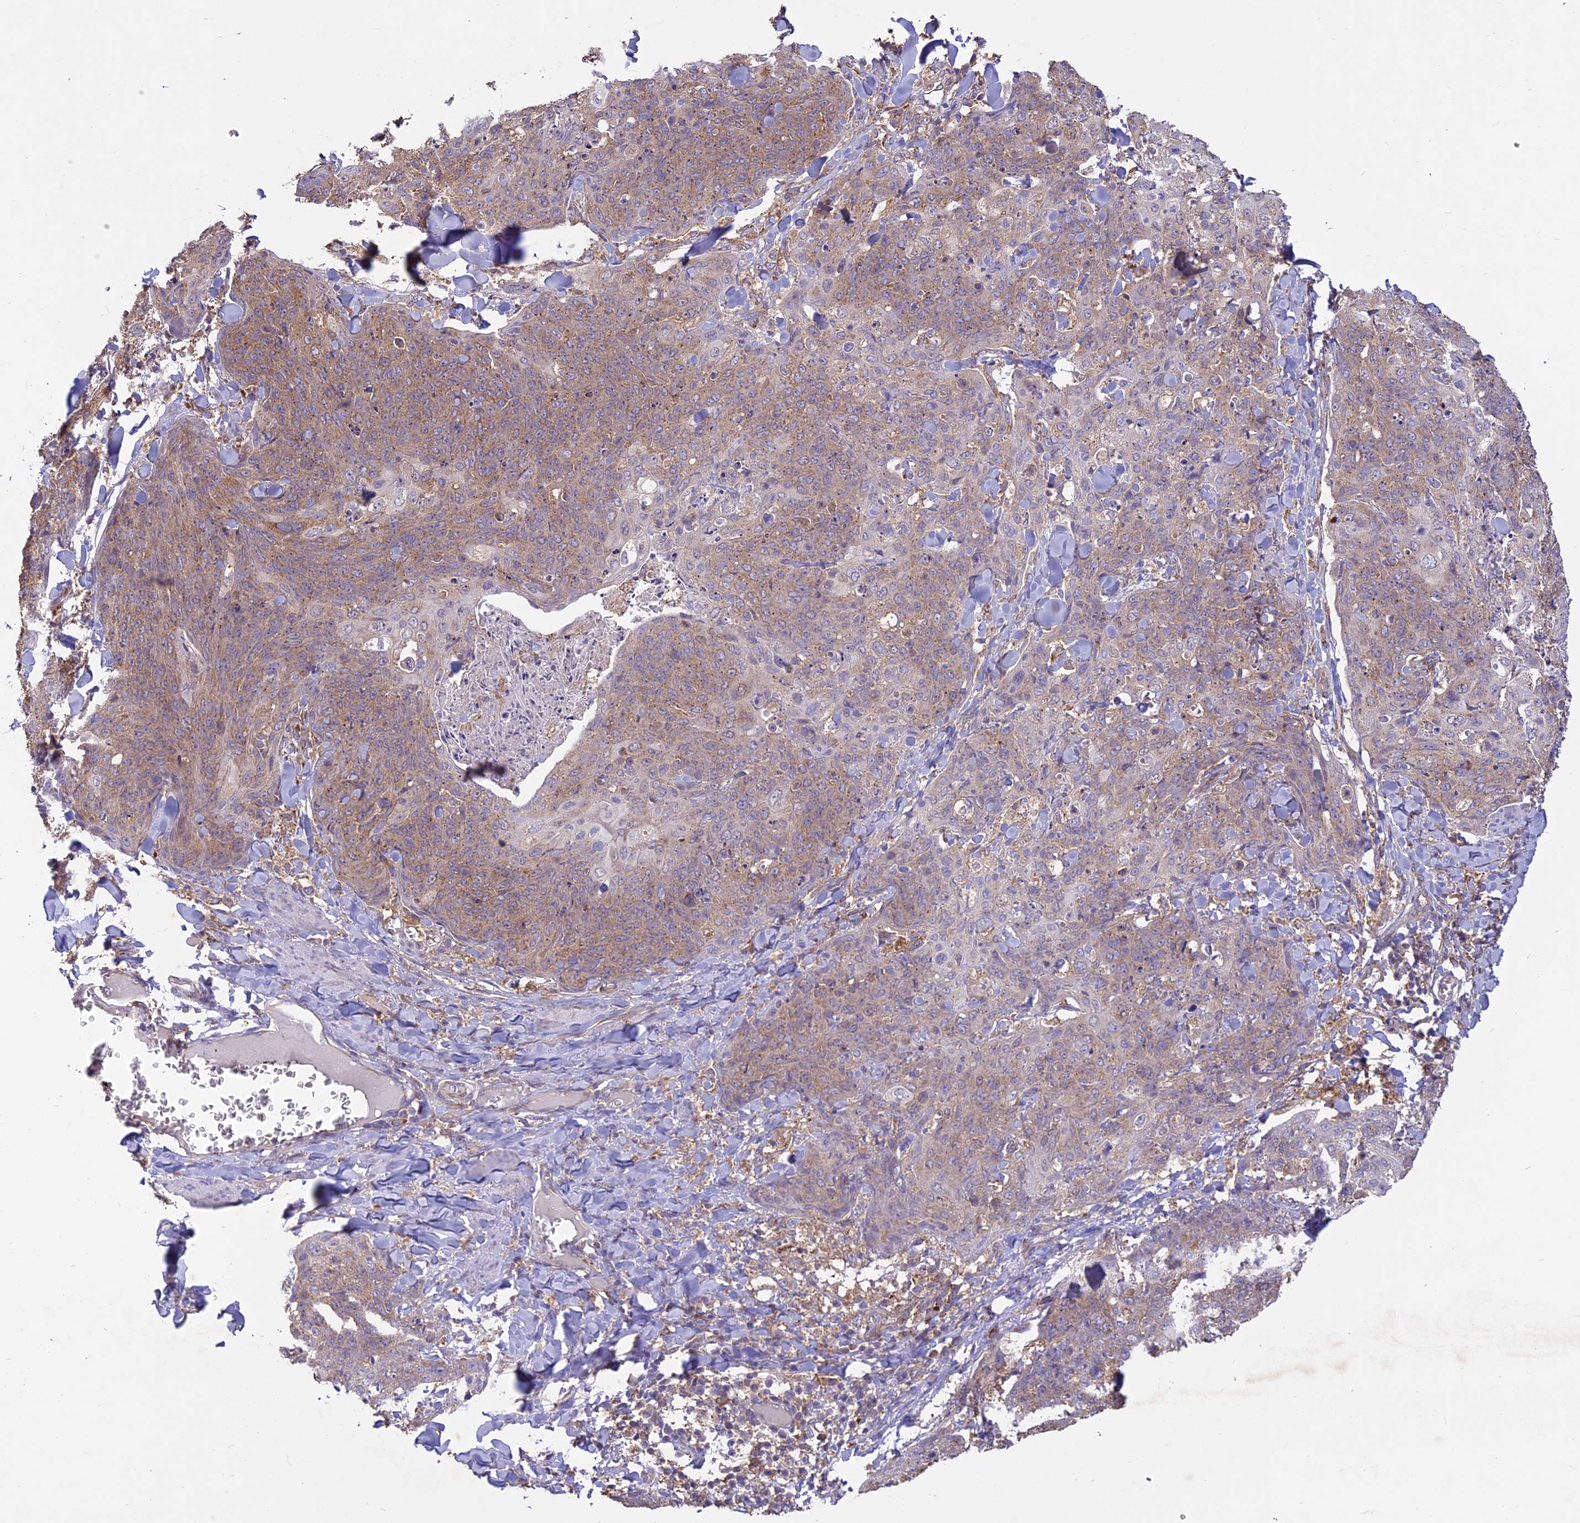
{"staining": {"intensity": "moderate", "quantity": "25%-75%", "location": "cytoplasmic/membranous"}, "tissue": "skin cancer", "cell_type": "Tumor cells", "image_type": "cancer", "snomed": [{"axis": "morphology", "description": "Squamous cell carcinoma, NOS"}, {"axis": "topography", "description": "Skin"}, {"axis": "topography", "description": "Vulva"}], "caption": "A micrograph of human skin cancer stained for a protein shows moderate cytoplasmic/membranous brown staining in tumor cells.", "gene": "NXNL2", "patient": {"sex": "female", "age": 85}}